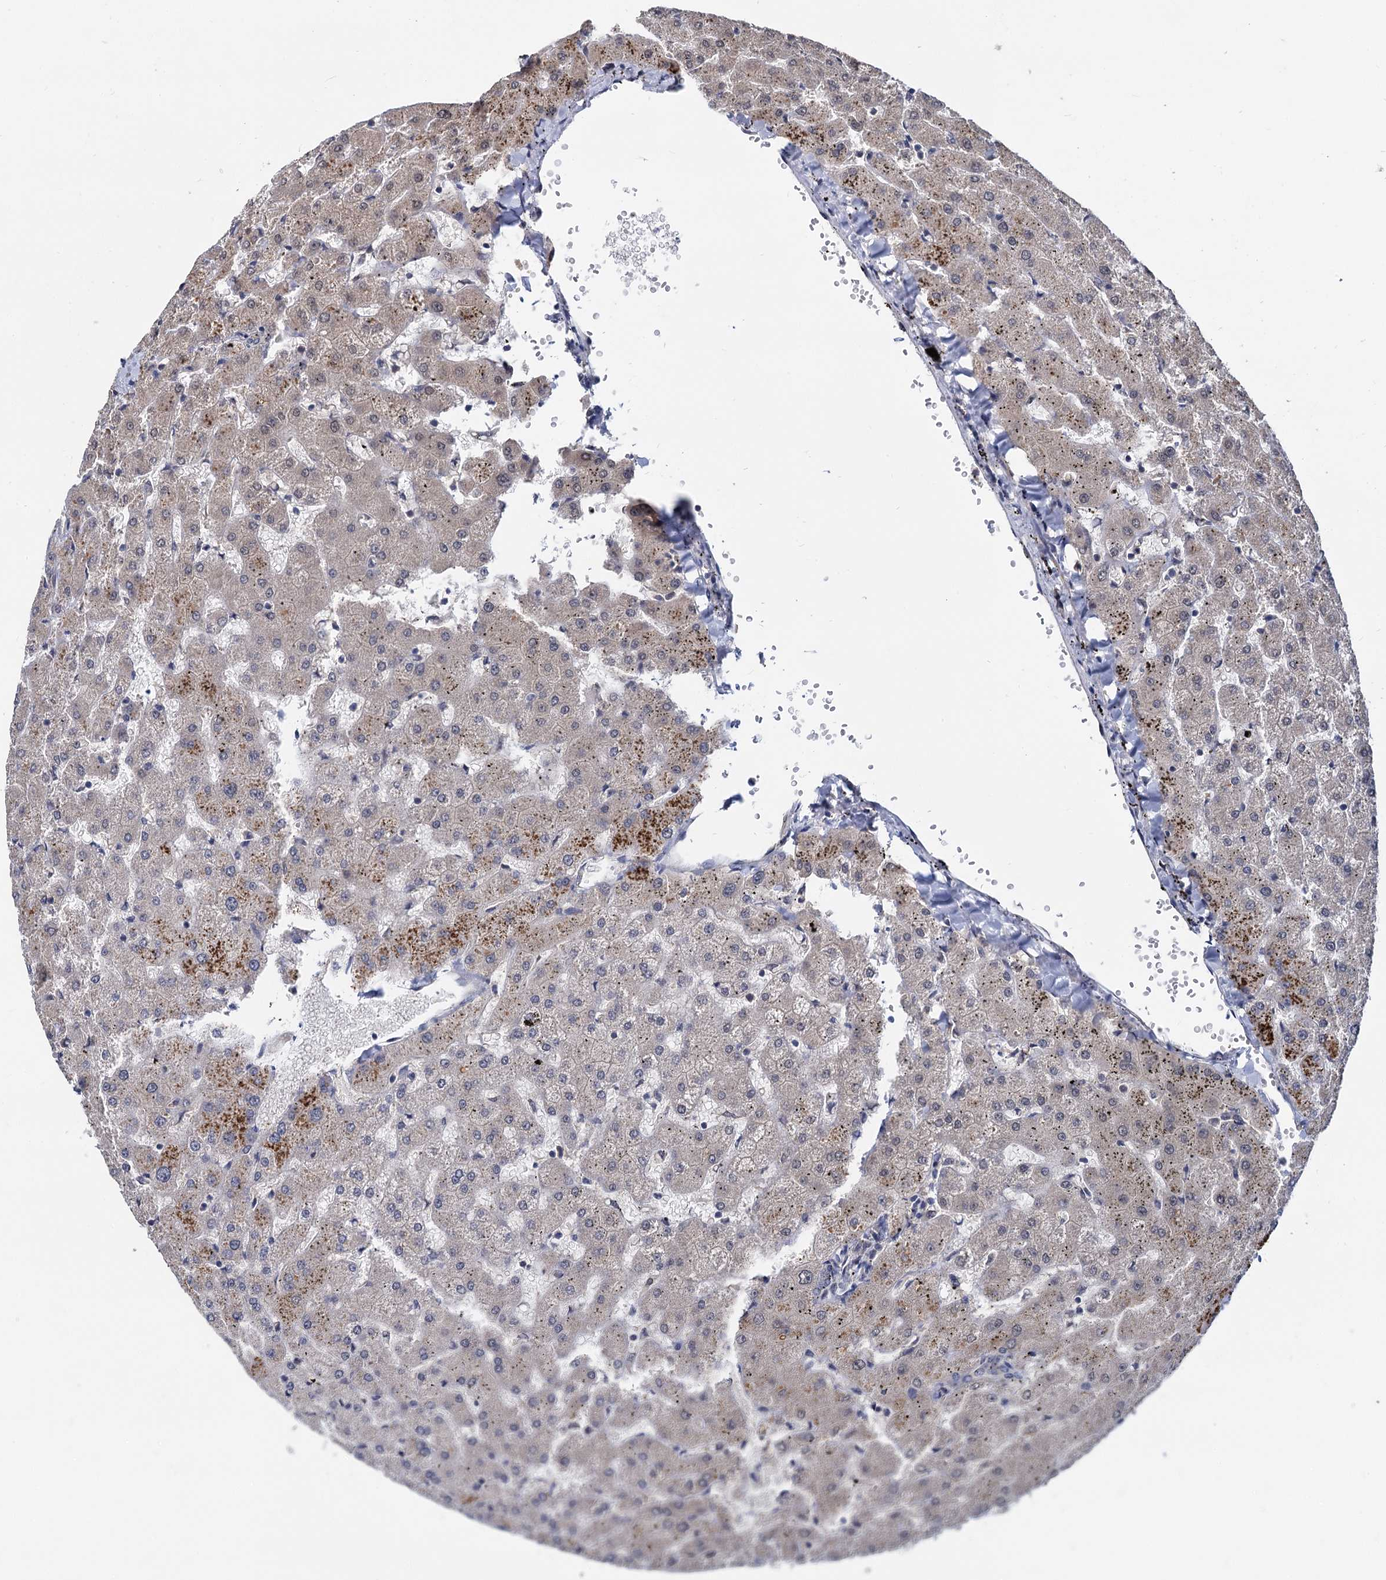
{"staining": {"intensity": "weak", "quantity": "<25%", "location": "cytoplasmic/membranous"}, "tissue": "liver", "cell_type": "Cholangiocytes", "image_type": "normal", "snomed": [{"axis": "morphology", "description": "Normal tissue, NOS"}, {"axis": "topography", "description": "Liver"}], "caption": "Micrograph shows no protein staining in cholangiocytes of unremarkable liver.", "gene": "PSMD4", "patient": {"sex": "female", "age": 63}}